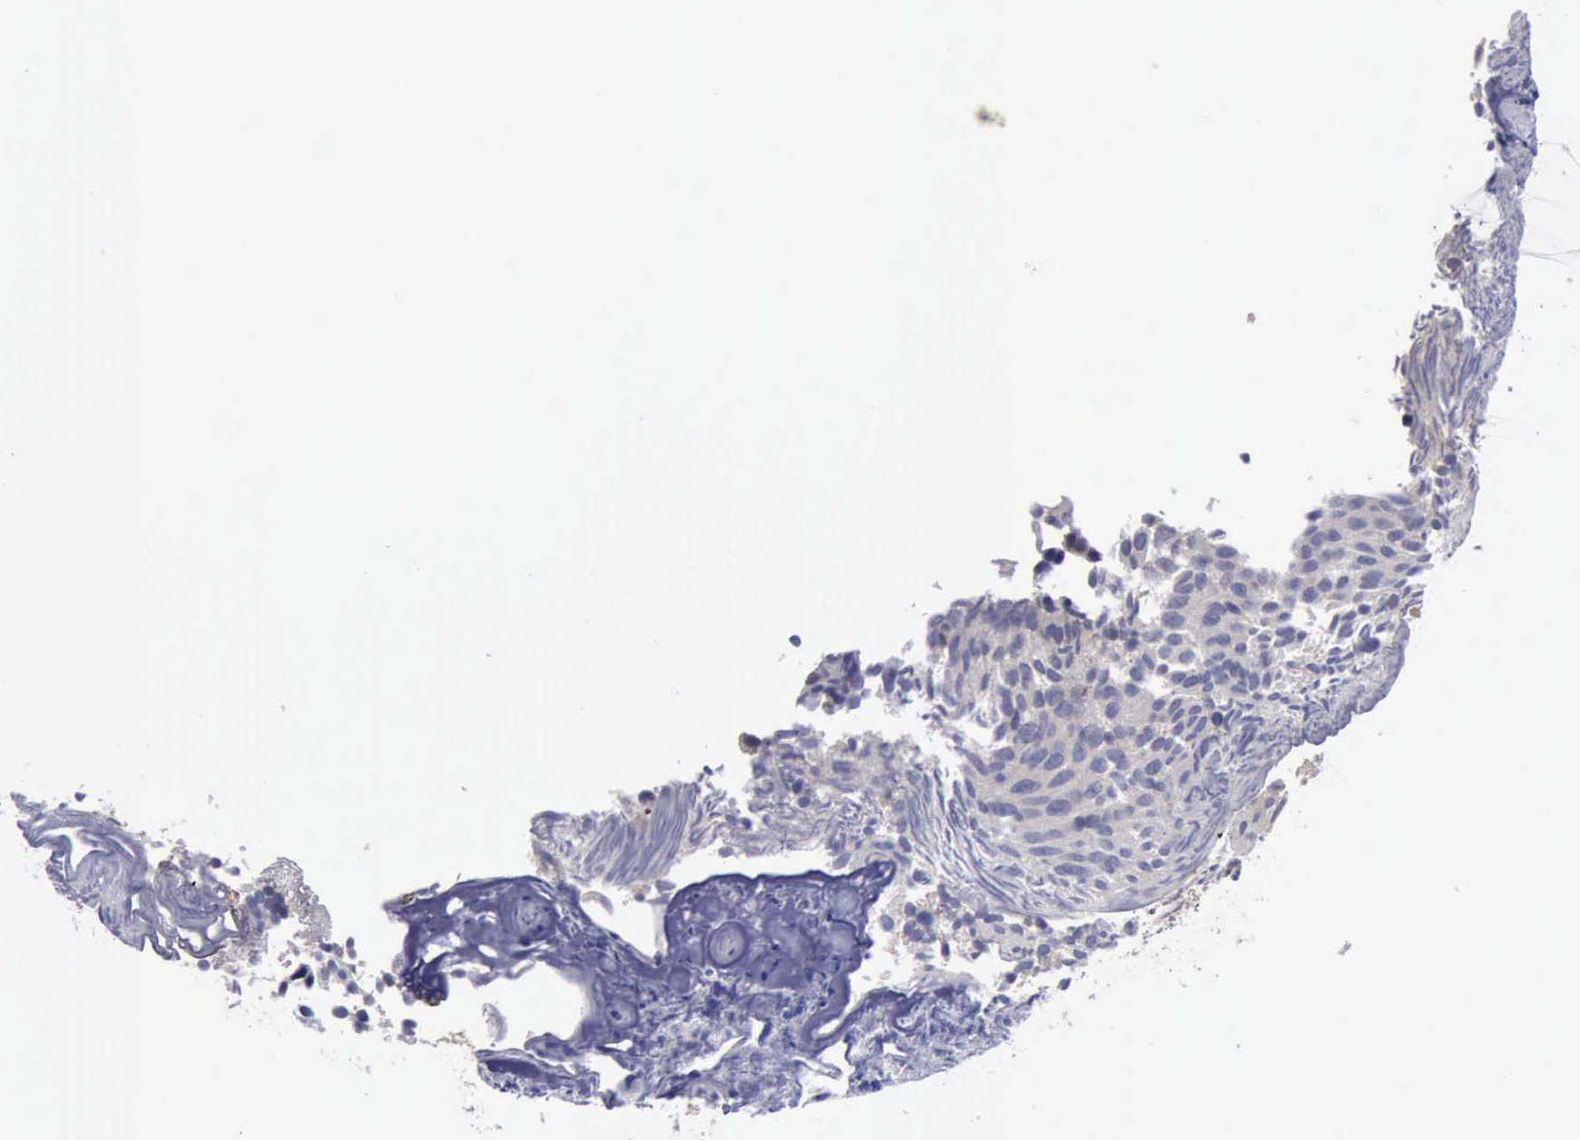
{"staining": {"intensity": "weak", "quantity": "<25%", "location": "cytoplasmic/membranous"}, "tissue": "urothelial cancer", "cell_type": "Tumor cells", "image_type": "cancer", "snomed": [{"axis": "morphology", "description": "Urothelial carcinoma, Low grade"}, {"axis": "topography", "description": "Urinary bladder"}], "caption": "This is an immunohistochemistry image of human urothelial carcinoma (low-grade). There is no staining in tumor cells.", "gene": "PHKA1", "patient": {"sex": "male", "age": 85}}